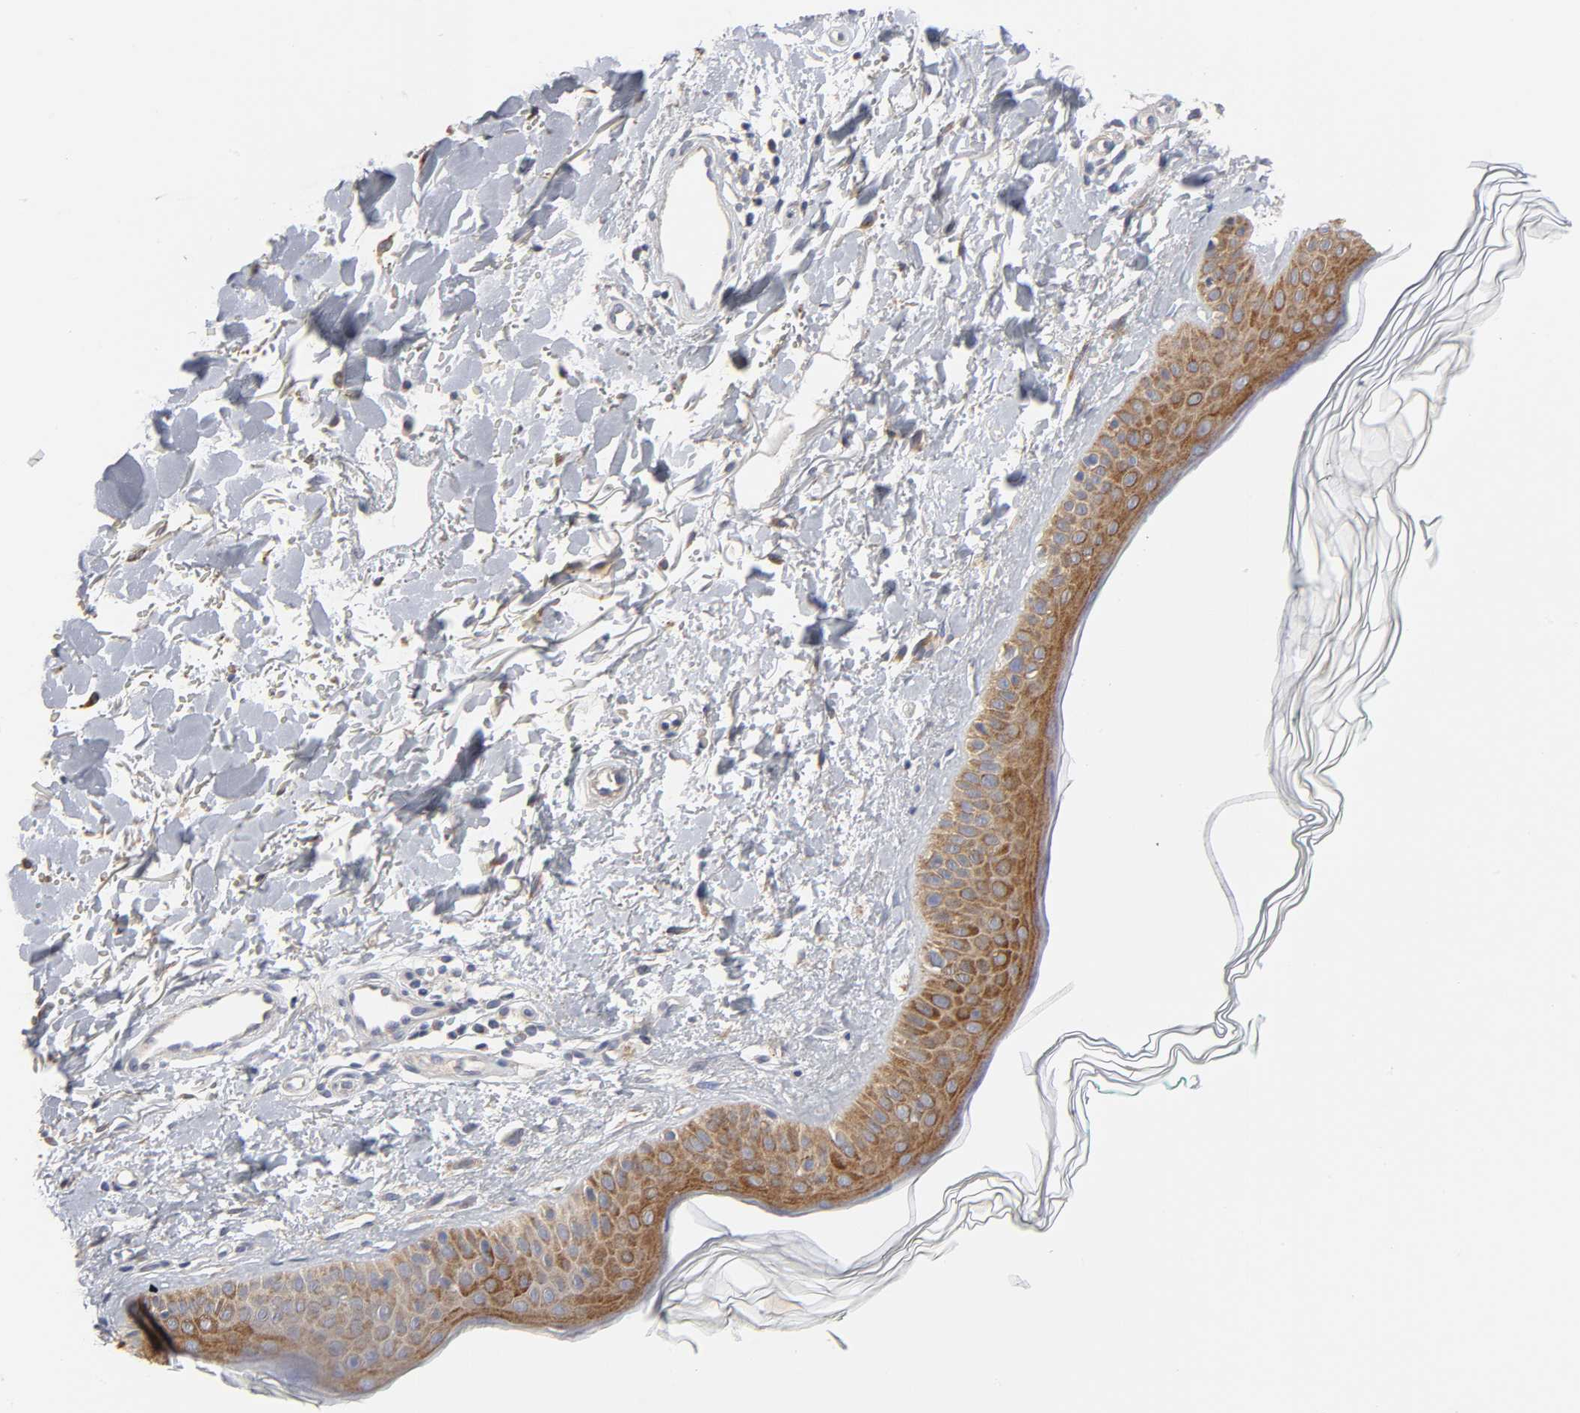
{"staining": {"intensity": "negative", "quantity": "none", "location": "none"}, "tissue": "skin", "cell_type": "Fibroblasts", "image_type": "normal", "snomed": [{"axis": "morphology", "description": "Normal tissue, NOS"}, {"axis": "topography", "description": "Skin"}], "caption": "A micrograph of skin stained for a protein exhibits no brown staining in fibroblasts.", "gene": "C17orf75", "patient": {"sex": "male", "age": 71}}